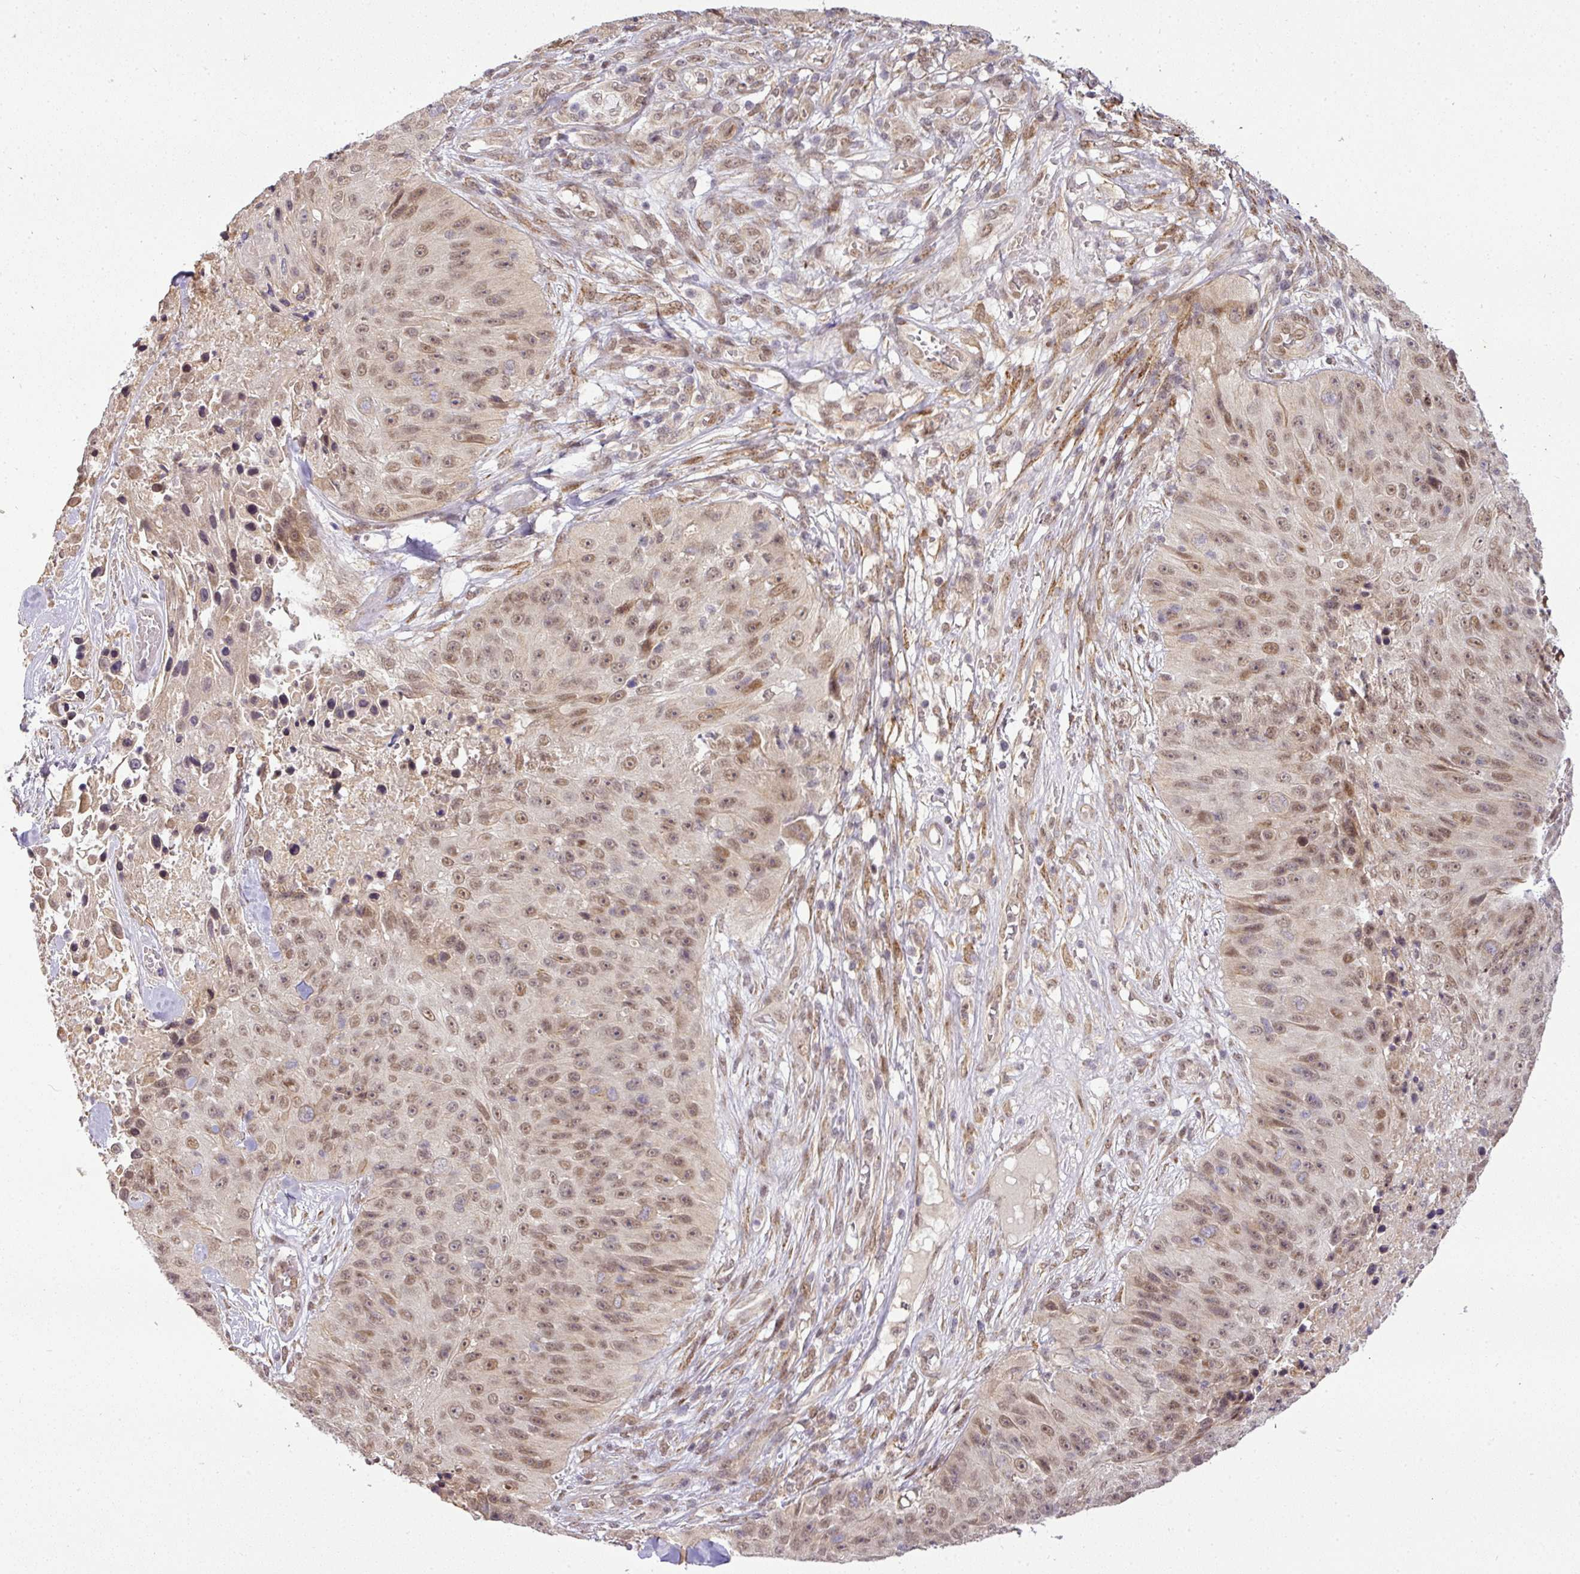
{"staining": {"intensity": "moderate", "quantity": ">75%", "location": "nuclear"}, "tissue": "skin cancer", "cell_type": "Tumor cells", "image_type": "cancer", "snomed": [{"axis": "morphology", "description": "Squamous cell carcinoma, NOS"}, {"axis": "topography", "description": "Skin"}], "caption": "Immunohistochemistry (IHC) (DAB) staining of skin cancer displays moderate nuclear protein staining in approximately >75% of tumor cells.", "gene": "C1orf226", "patient": {"sex": "female", "age": 87}}